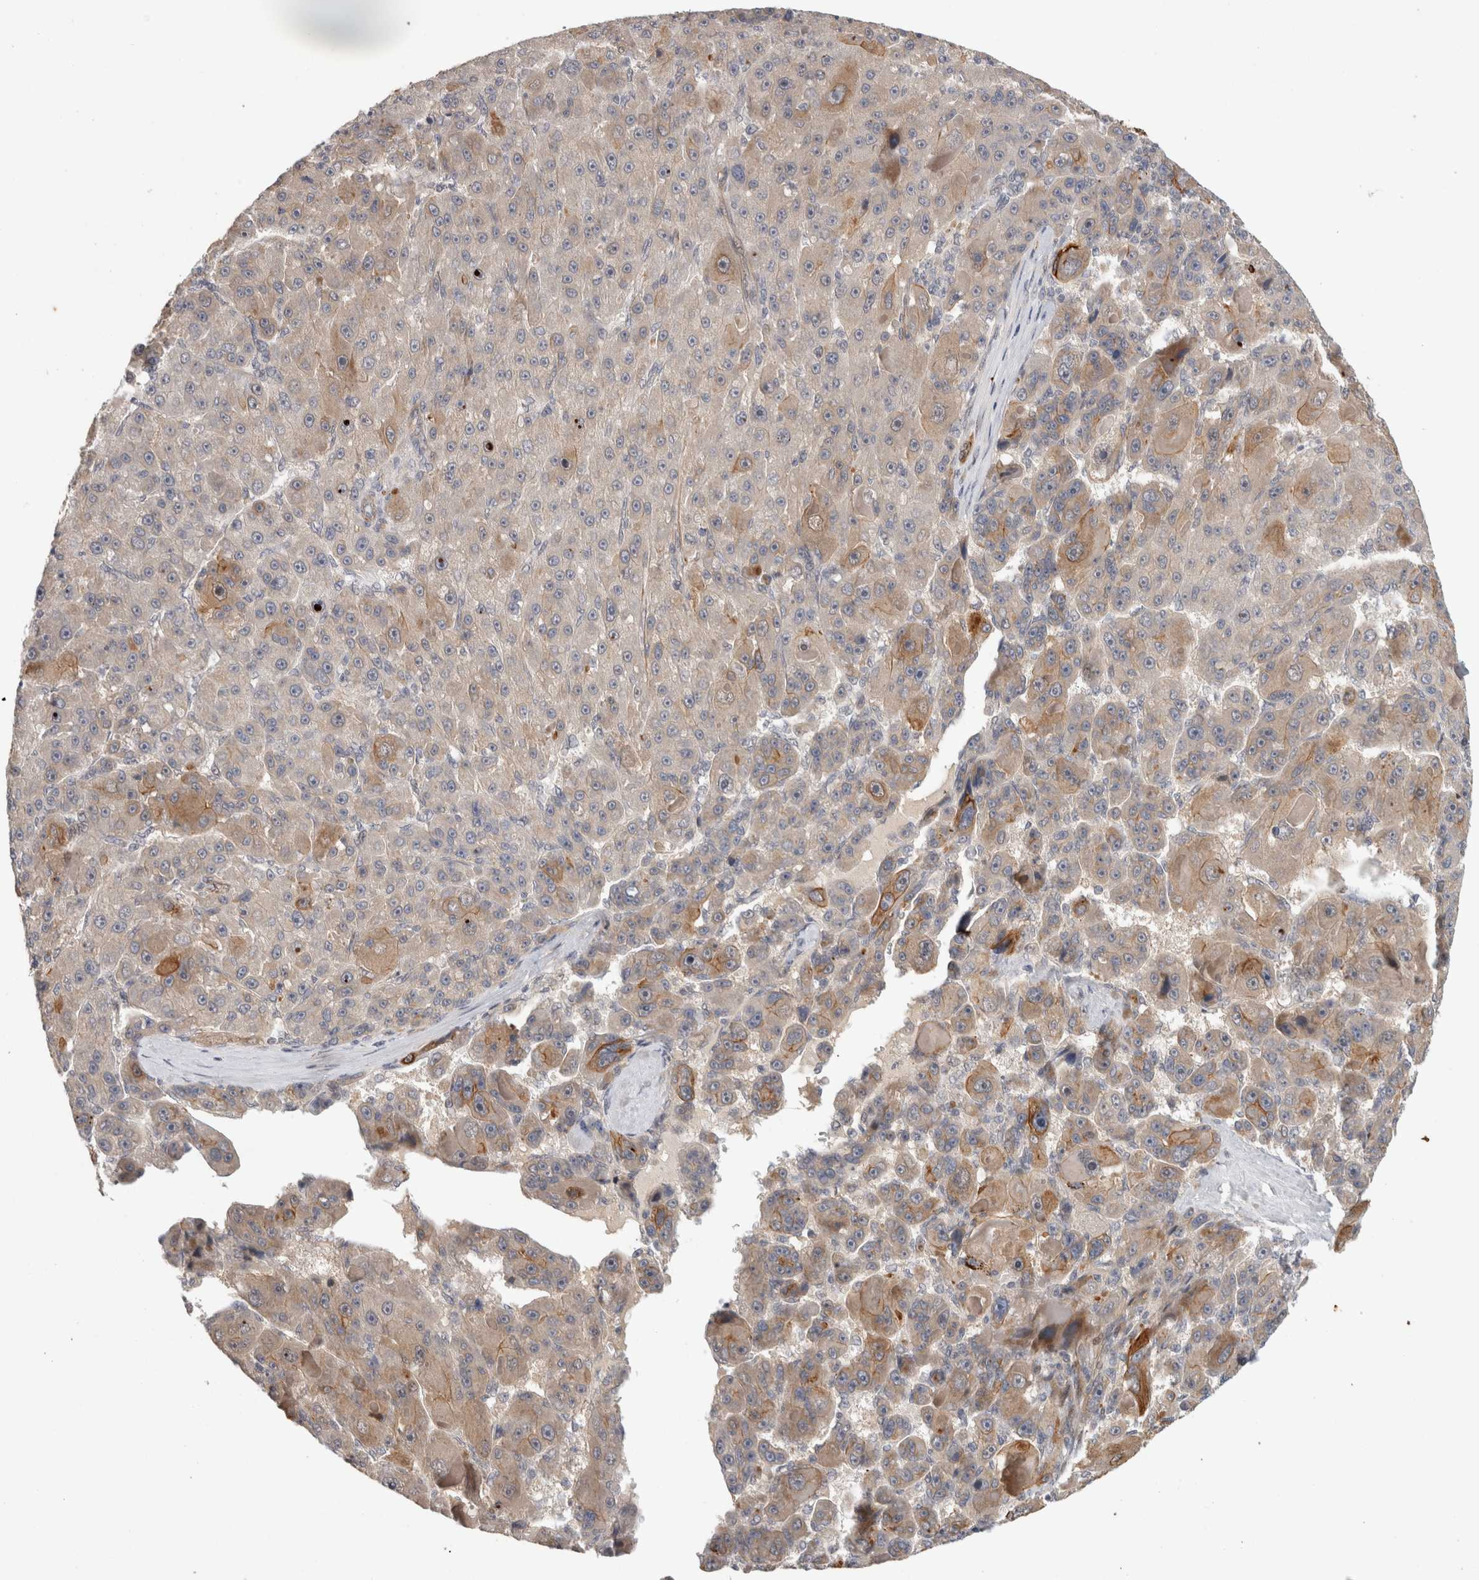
{"staining": {"intensity": "moderate", "quantity": "25%-75%", "location": "cytoplasmic/membranous"}, "tissue": "liver cancer", "cell_type": "Tumor cells", "image_type": "cancer", "snomed": [{"axis": "morphology", "description": "Carcinoma, Hepatocellular, NOS"}, {"axis": "topography", "description": "Liver"}], "caption": "Immunohistochemical staining of human liver cancer (hepatocellular carcinoma) exhibits medium levels of moderate cytoplasmic/membranous protein expression in approximately 25%-75% of tumor cells.", "gene": "CRISPLD1", "patient": {"sex": "male", "age": 76}}